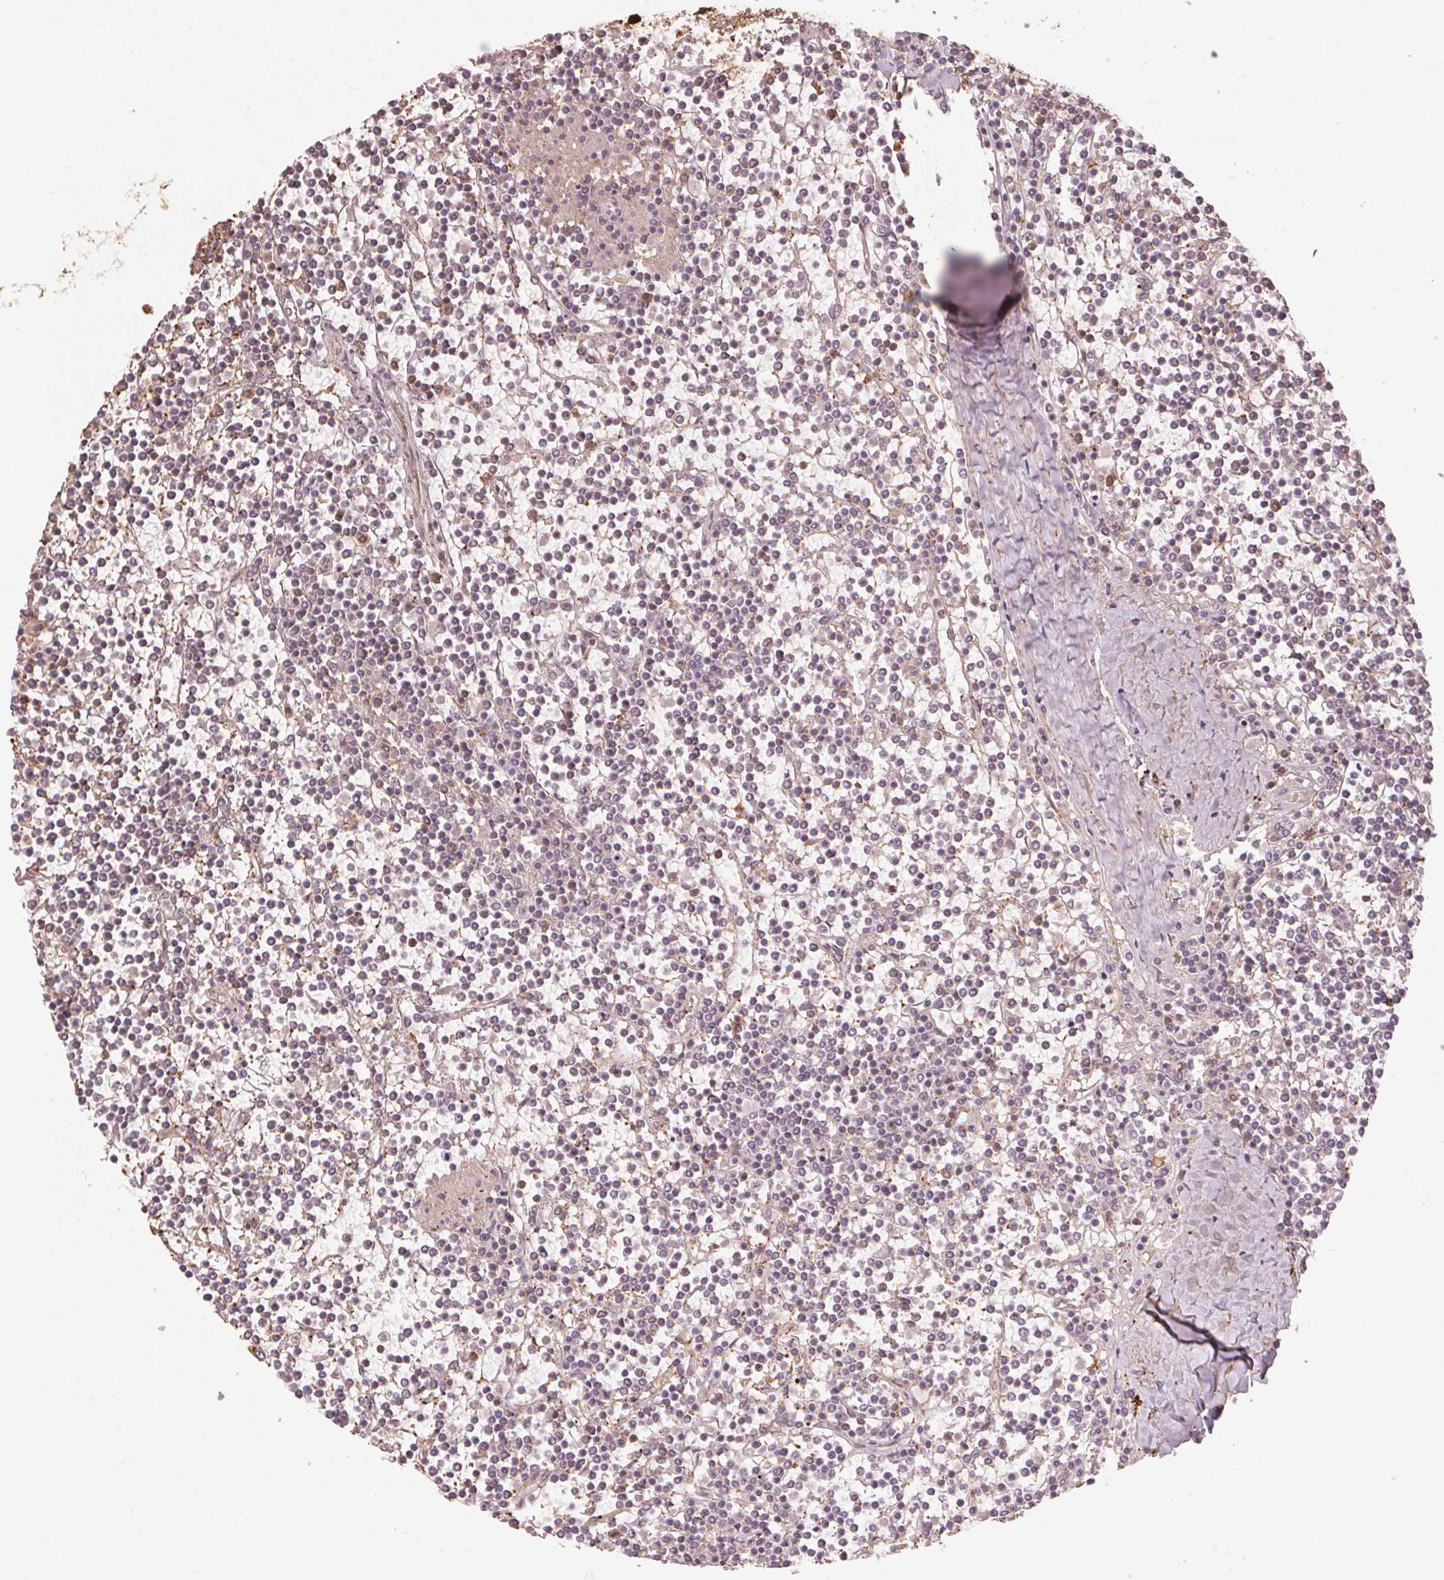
{"staining": {"intensity": "negative", "quantity": "none", "location": "none"}, "tissue": "lymphoma", "cell_type": "Tumor cells", "image_type": "cancer", "snomed": [{"axis": "morphology", "description": "Malignant lymphoma, non-Hodgkin's type, Low grade"}, {"axis": "topography", "description": "Spleen"}], "caption": "Histopathology image shows no significant protein positivity in tumor cells of malignant lymphoma, non-Hodgkin's type (low-grade).", "gene": "QDPR", "patient": {"sex": "female", "age": 19}}